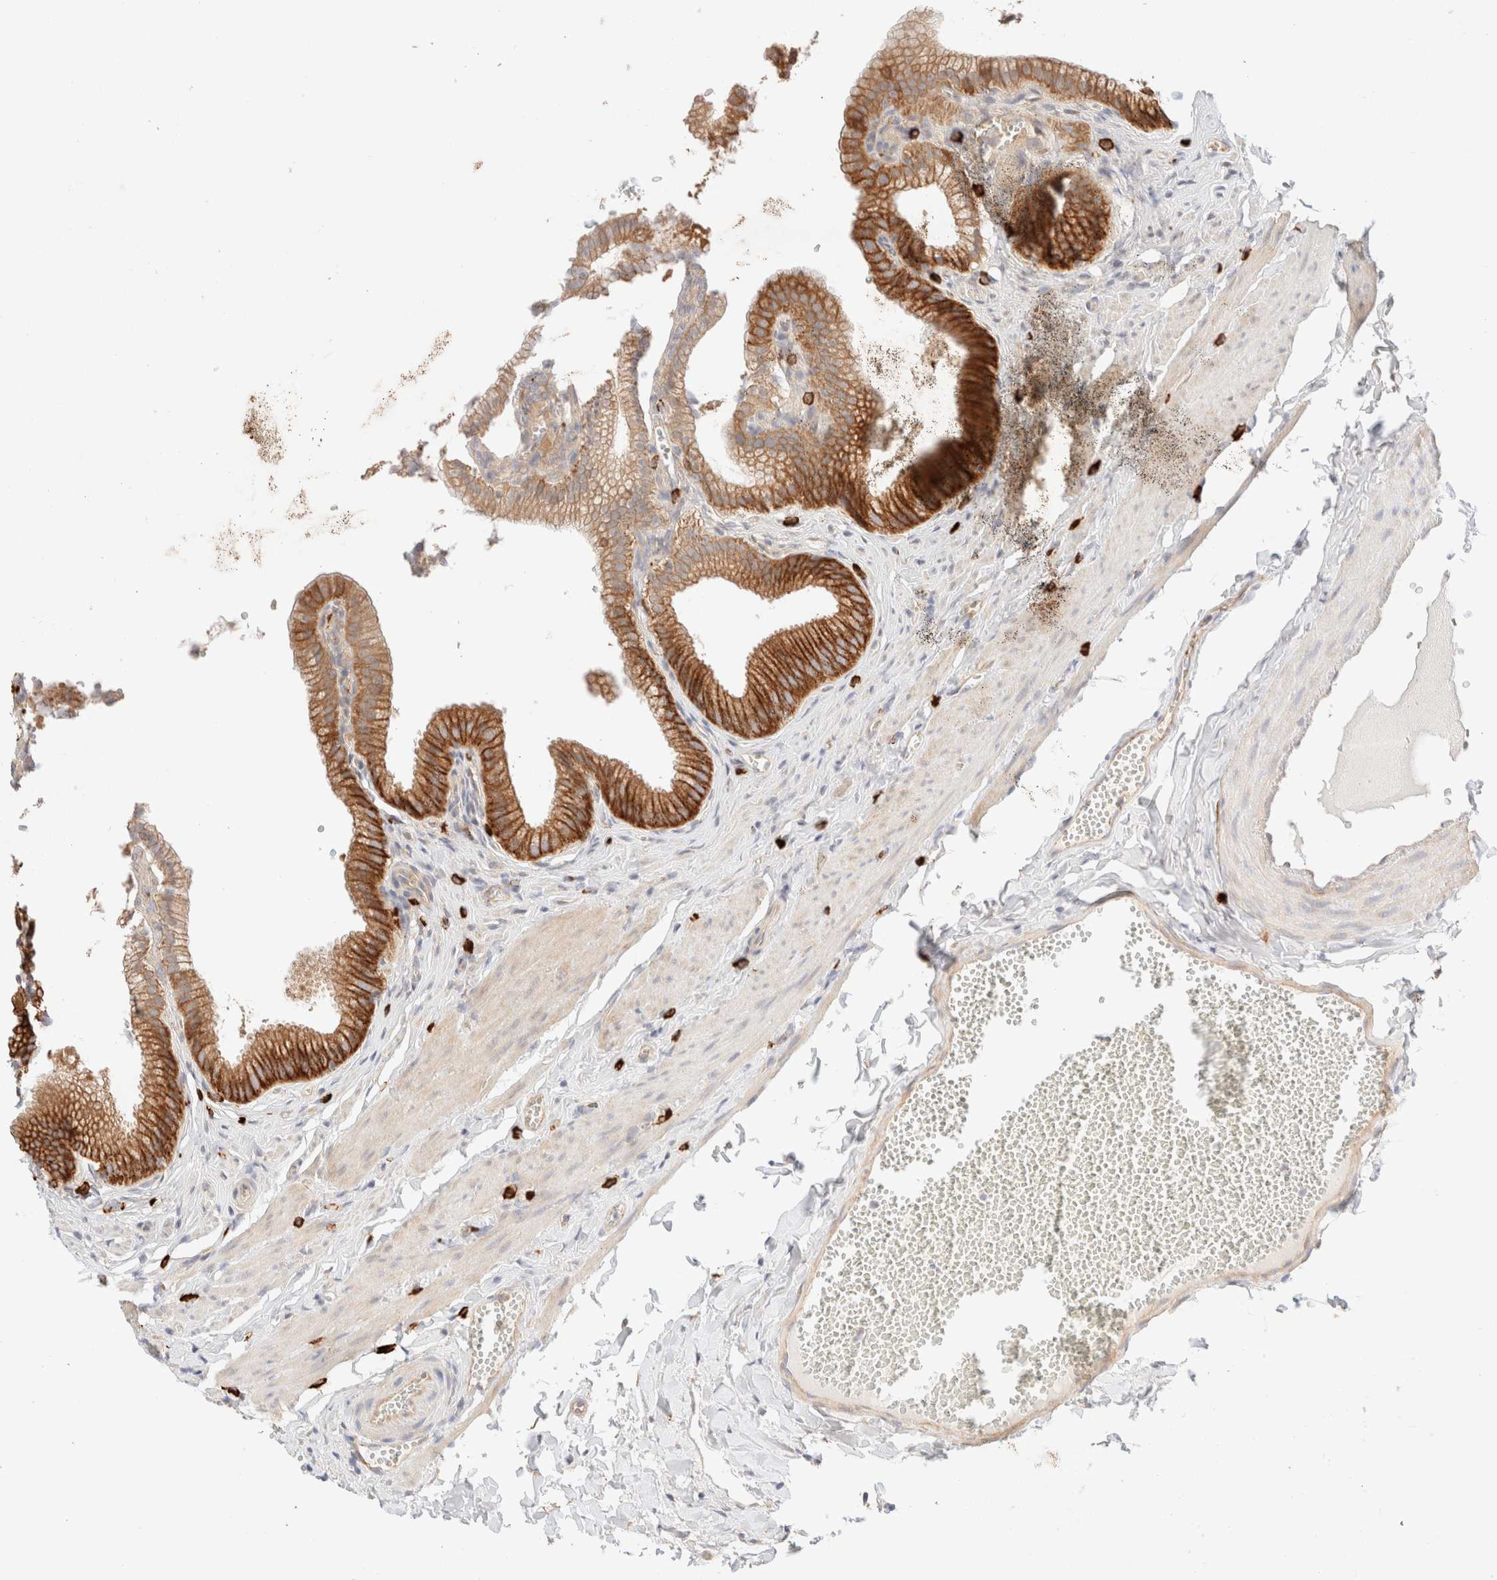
{"staining": {"intensity": "strong", "quantity": ">75%", "location": "cytoplasmic/membranous"}, "tissue": "gallbladder", "cell_type": "Glandular cells", "image_type": "normal", "snomed": [{"axis": "morphology", "description": "Normal tissue, NOS"}, {"axis": "topography", "description": "Gallbladder"}], "caption": "Immunohistochemistry micrograph of normal gallbladder stained for a protein (brown), which exhibits high levels of strong cytoplasmic/membranous positivity in approximately >75% of glandular cells.", "gene": "NIBAN2", "patient": {"sex": "male", "age": 38}}